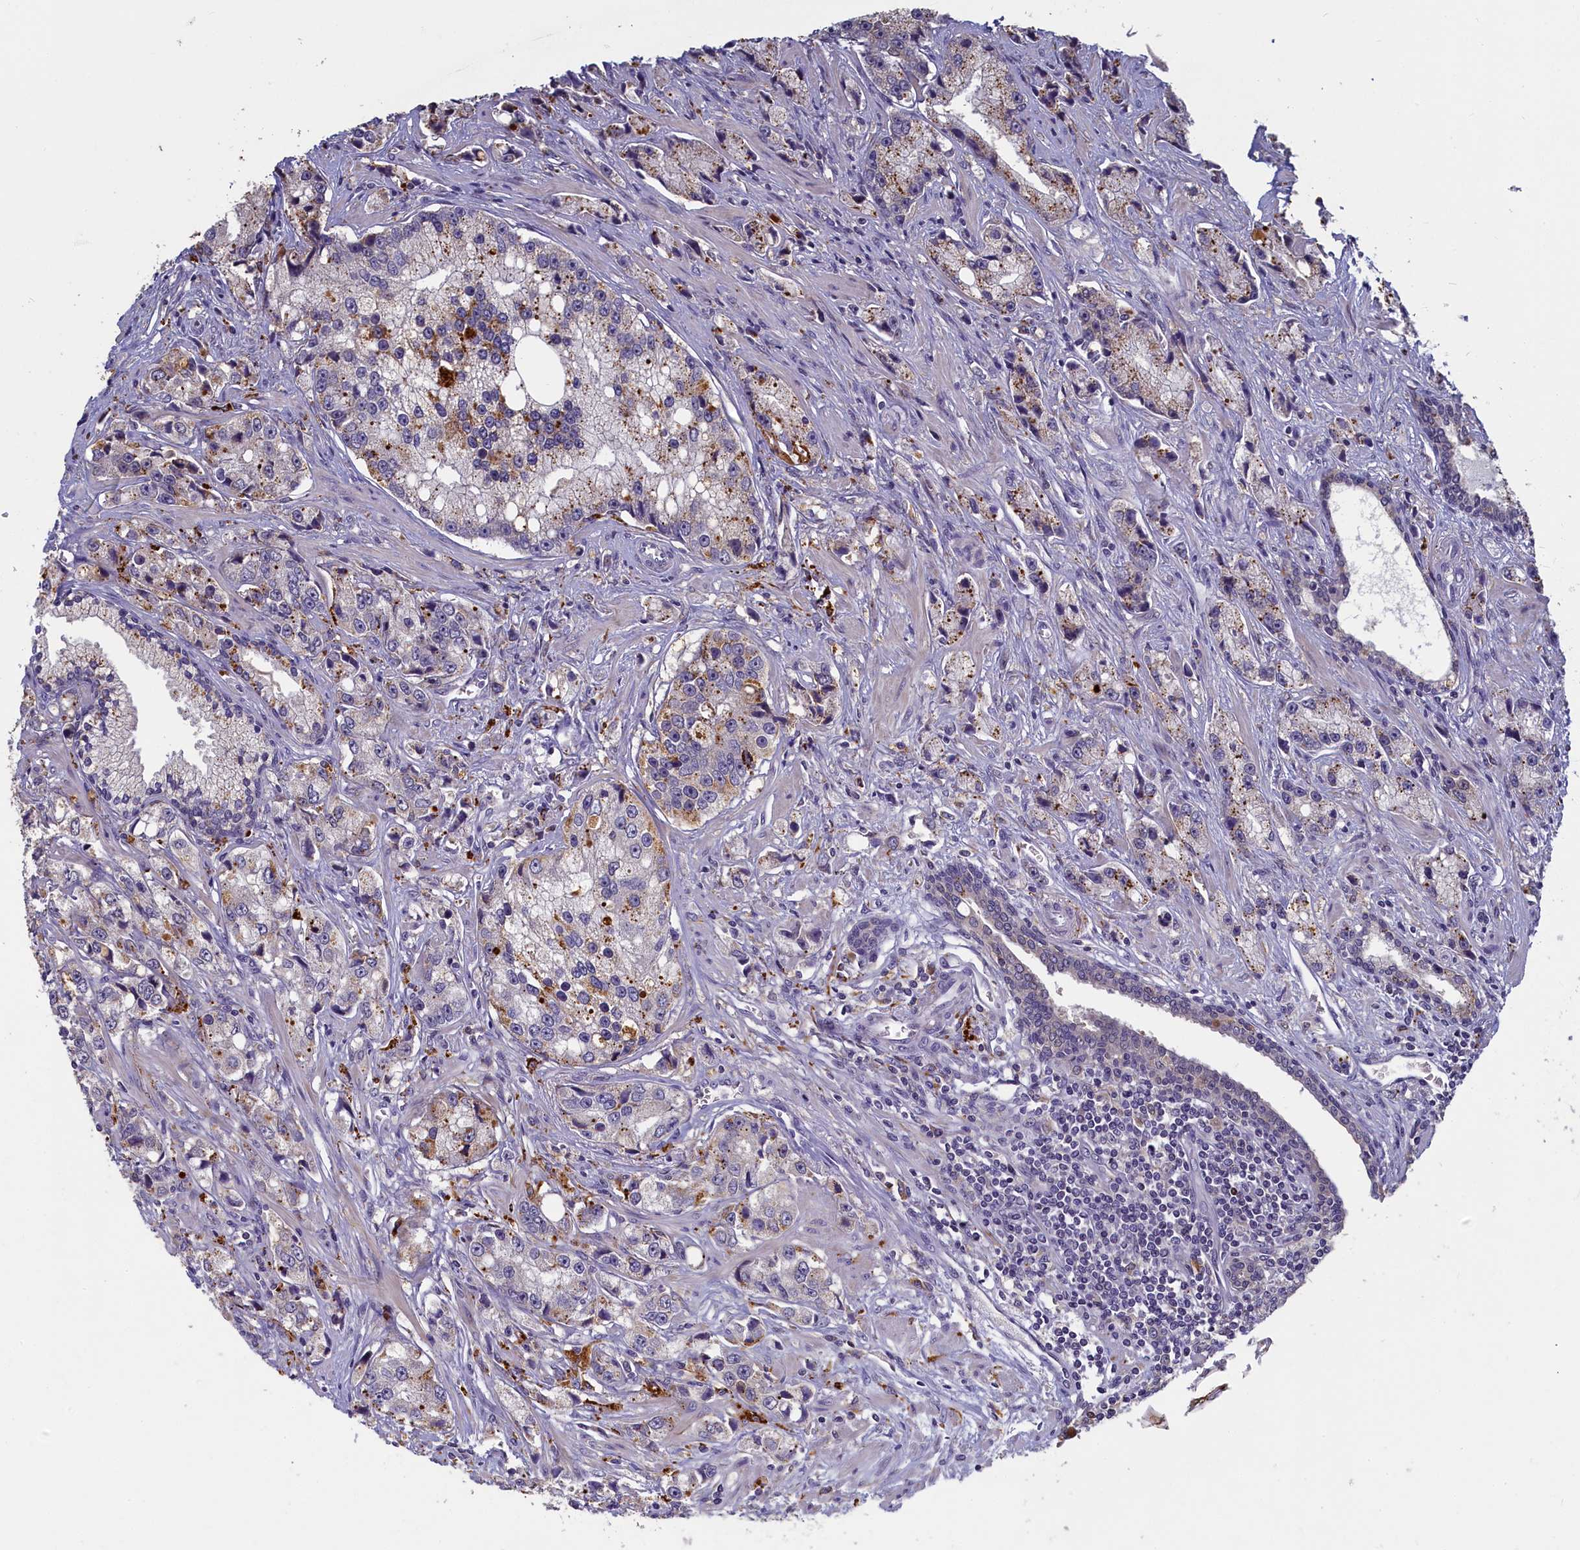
{"staining": {"intensity": "strong", "quantity": "<25%", "location": "cytoplasmic/membranous"}, "tissue": "prostate cancer", "cell_type": "Tumor cells", "image_type": "cancer", "snomed": [{"axis": "morphology", "description": "Adenocarcinoma, High grade"}, {"axis": "topography", "description": "Prostate"}], "caption": "Human prostate high-grade adenocarcinoma stained with a protein marker displays strong staining in tumor cells.", "gene": "UCHL3", "patient": {"sex": "male", "age": 74}}